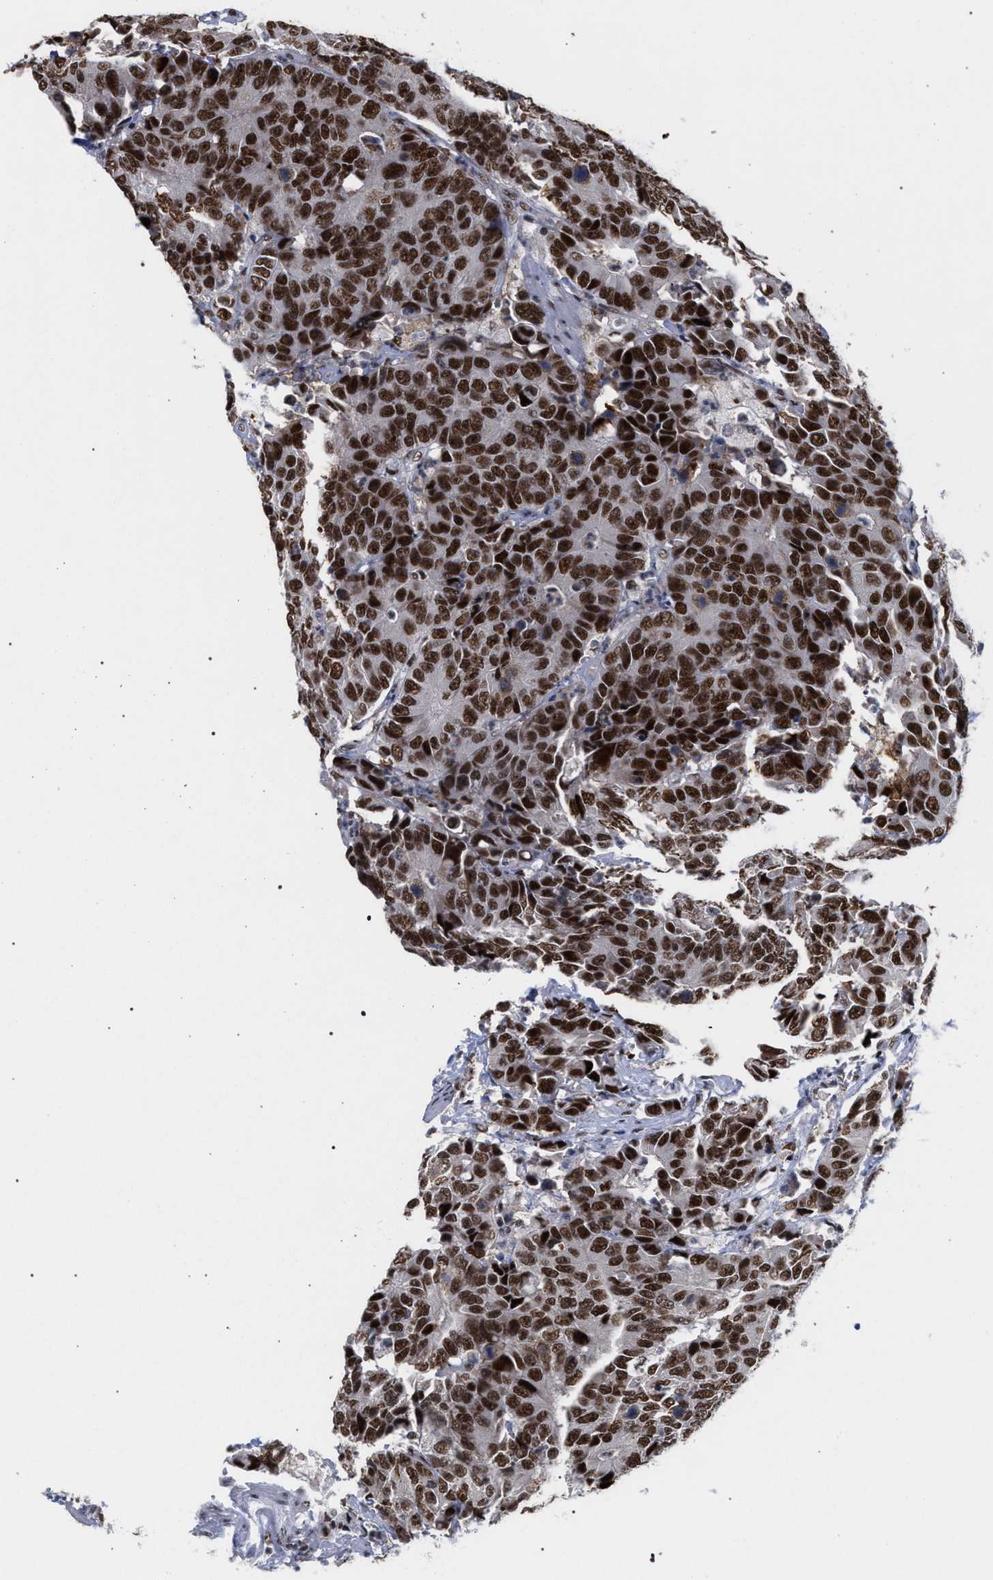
{"staining": {"intensity": "strong", "quantity": ">75%", "location": "nuclear"}, "tissue": "colorectal cancer", "cell_type": "Tumor cells", "image_type": "cancer", "snomed": [{"axis": "morphology", "description": "Adenocarcinoma, NOS"}, {"axis": "topography", "description": "Colon"}], "caption": "Human colorectal adenocarcinoma stained for a protein (brown) reveals strong nuclear positive expression in about >75% of tumor cells.", "gene": "SCAF4", "patient": {"sex": "female", "age": 86}}